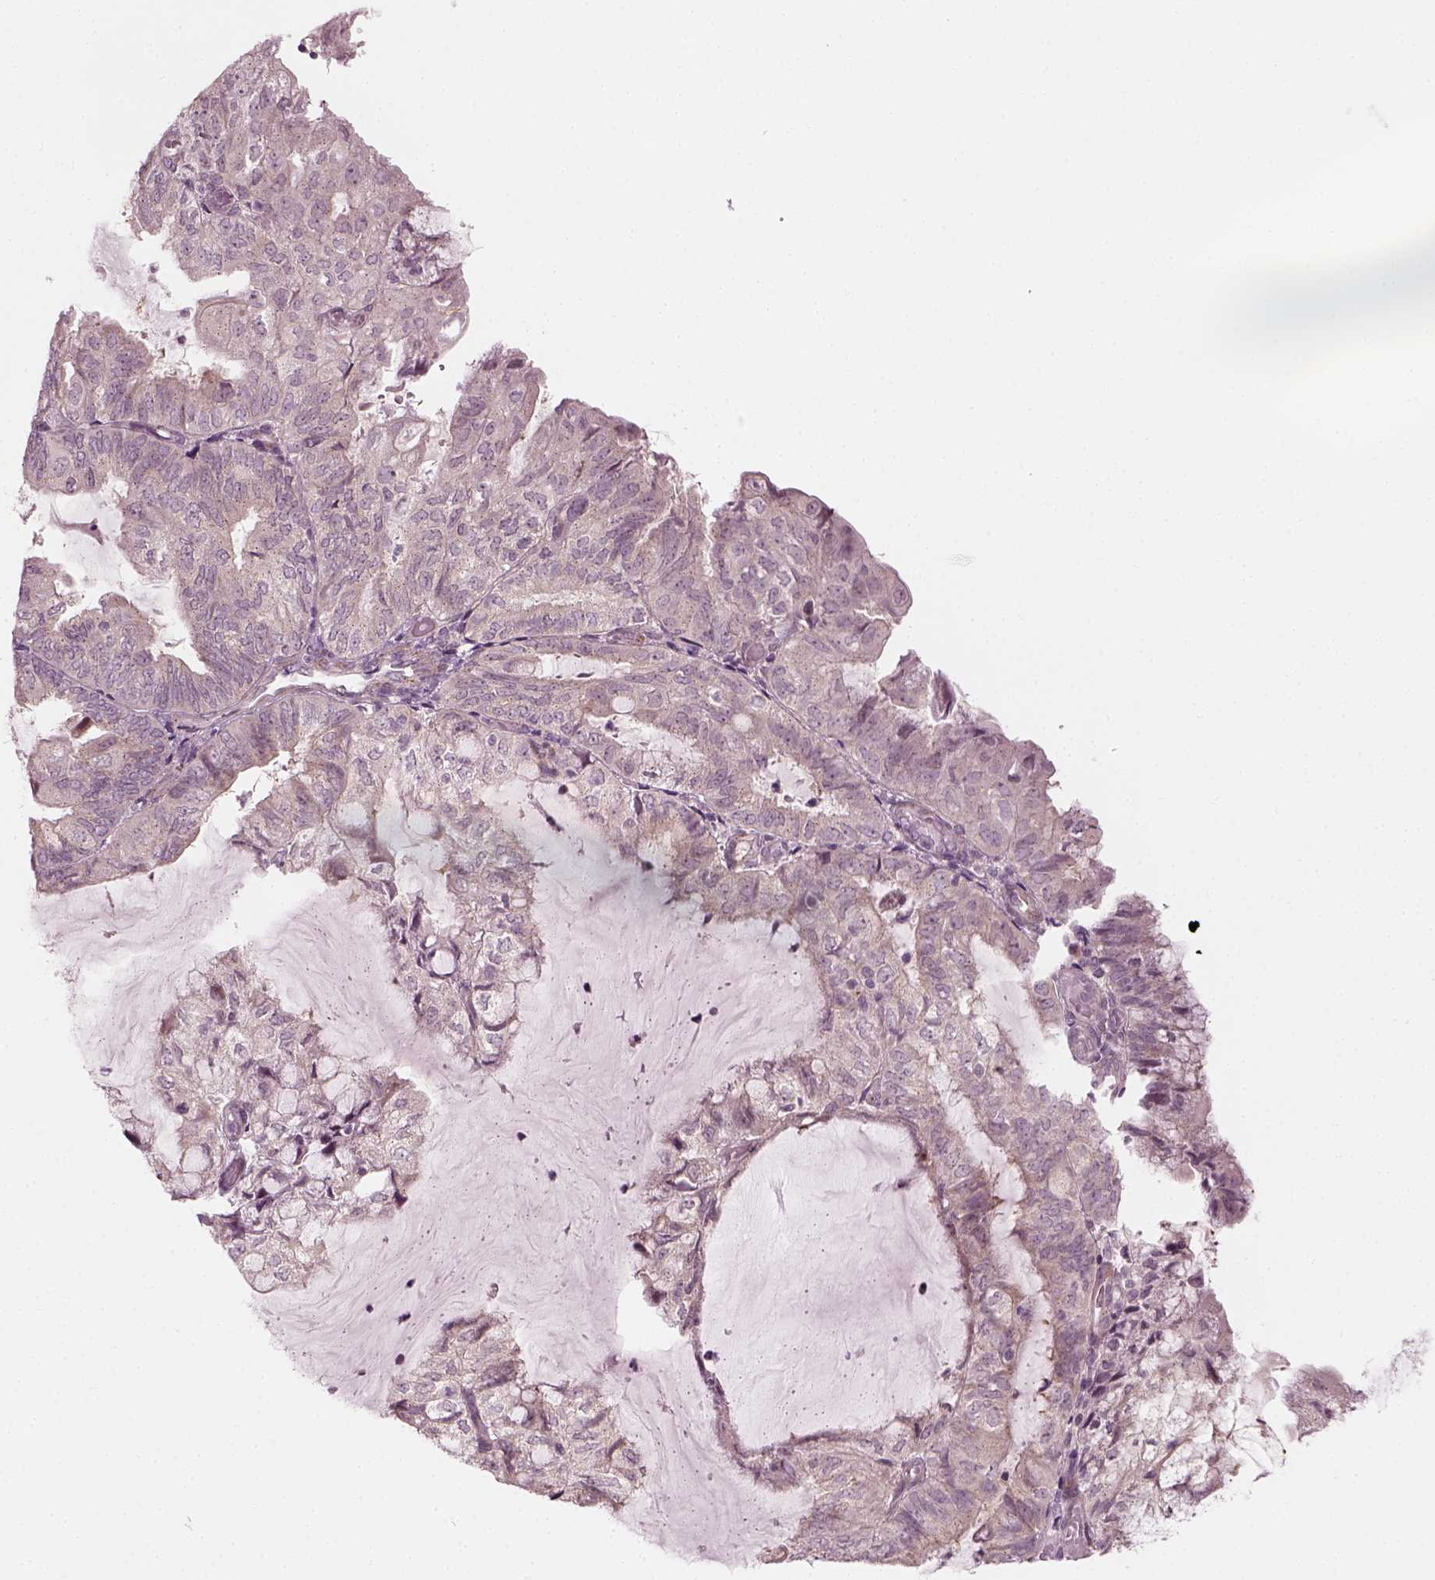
{"staining": {"intensity": "negative", "quantity": "none", "location": "none"}, "tissue": "endometrial cancer", "cell_type": "Tumor cells", "image_type": "cancer", "snomed": [{"axis": "morphology", "description": "Adenocarcinoma, NOS"}, {"axis": "topography", "description": "Endometrium"}], "caption": "High magnification brightfield microscopy of endometrial cancer stained with DAB (brown) and counterstained with hematoxylin (blue): tumor cells show no significant staining.", "gene": "MLIP", "patient": {"sex": "female", "age": 81}}